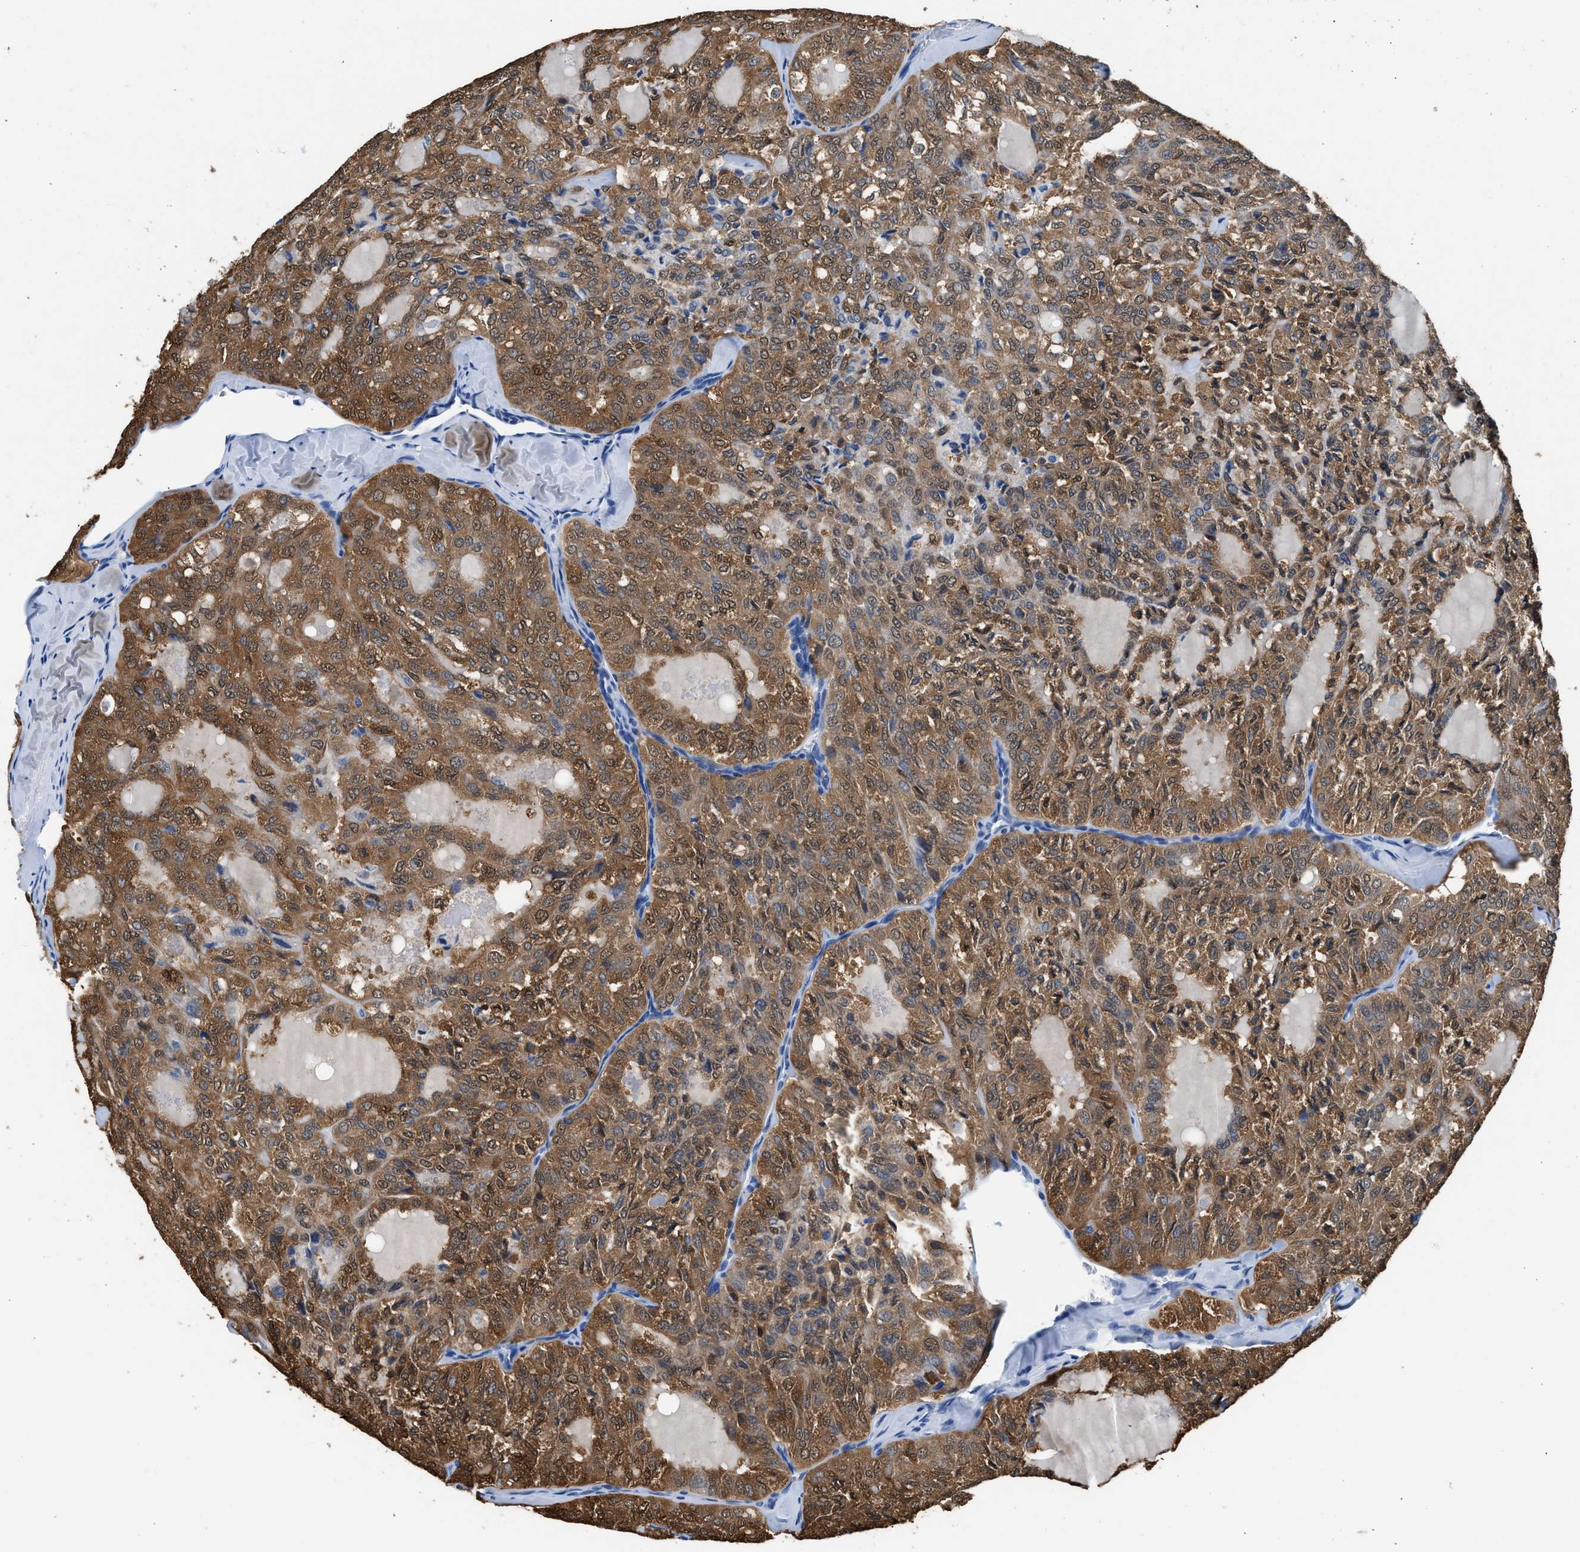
{"staining": {"intensity": "moderate", "quantity": ">75%", "location": "cytoplasmic/membranous,nuclear"}, "tissue": "thyroid cancer", "cell_type": "Tumor cells", "image_type": "cancer", "snomed": [{"axis": "morphology", "description": "Follicular adenoma carcinoma, NOS"}, {"axis": "topography", "description": "Thyroid gland"}], "caption": "Thyroid cancer (follicular adenoma carcinoma) was stained to show a protein in brown. There is medium levels of moderate cytoplasmic/membranous and nuclear expression in approximately >75% of tumor cells.", "gene": "FADS6", "patient": {"sex": "male", "age": 75}}